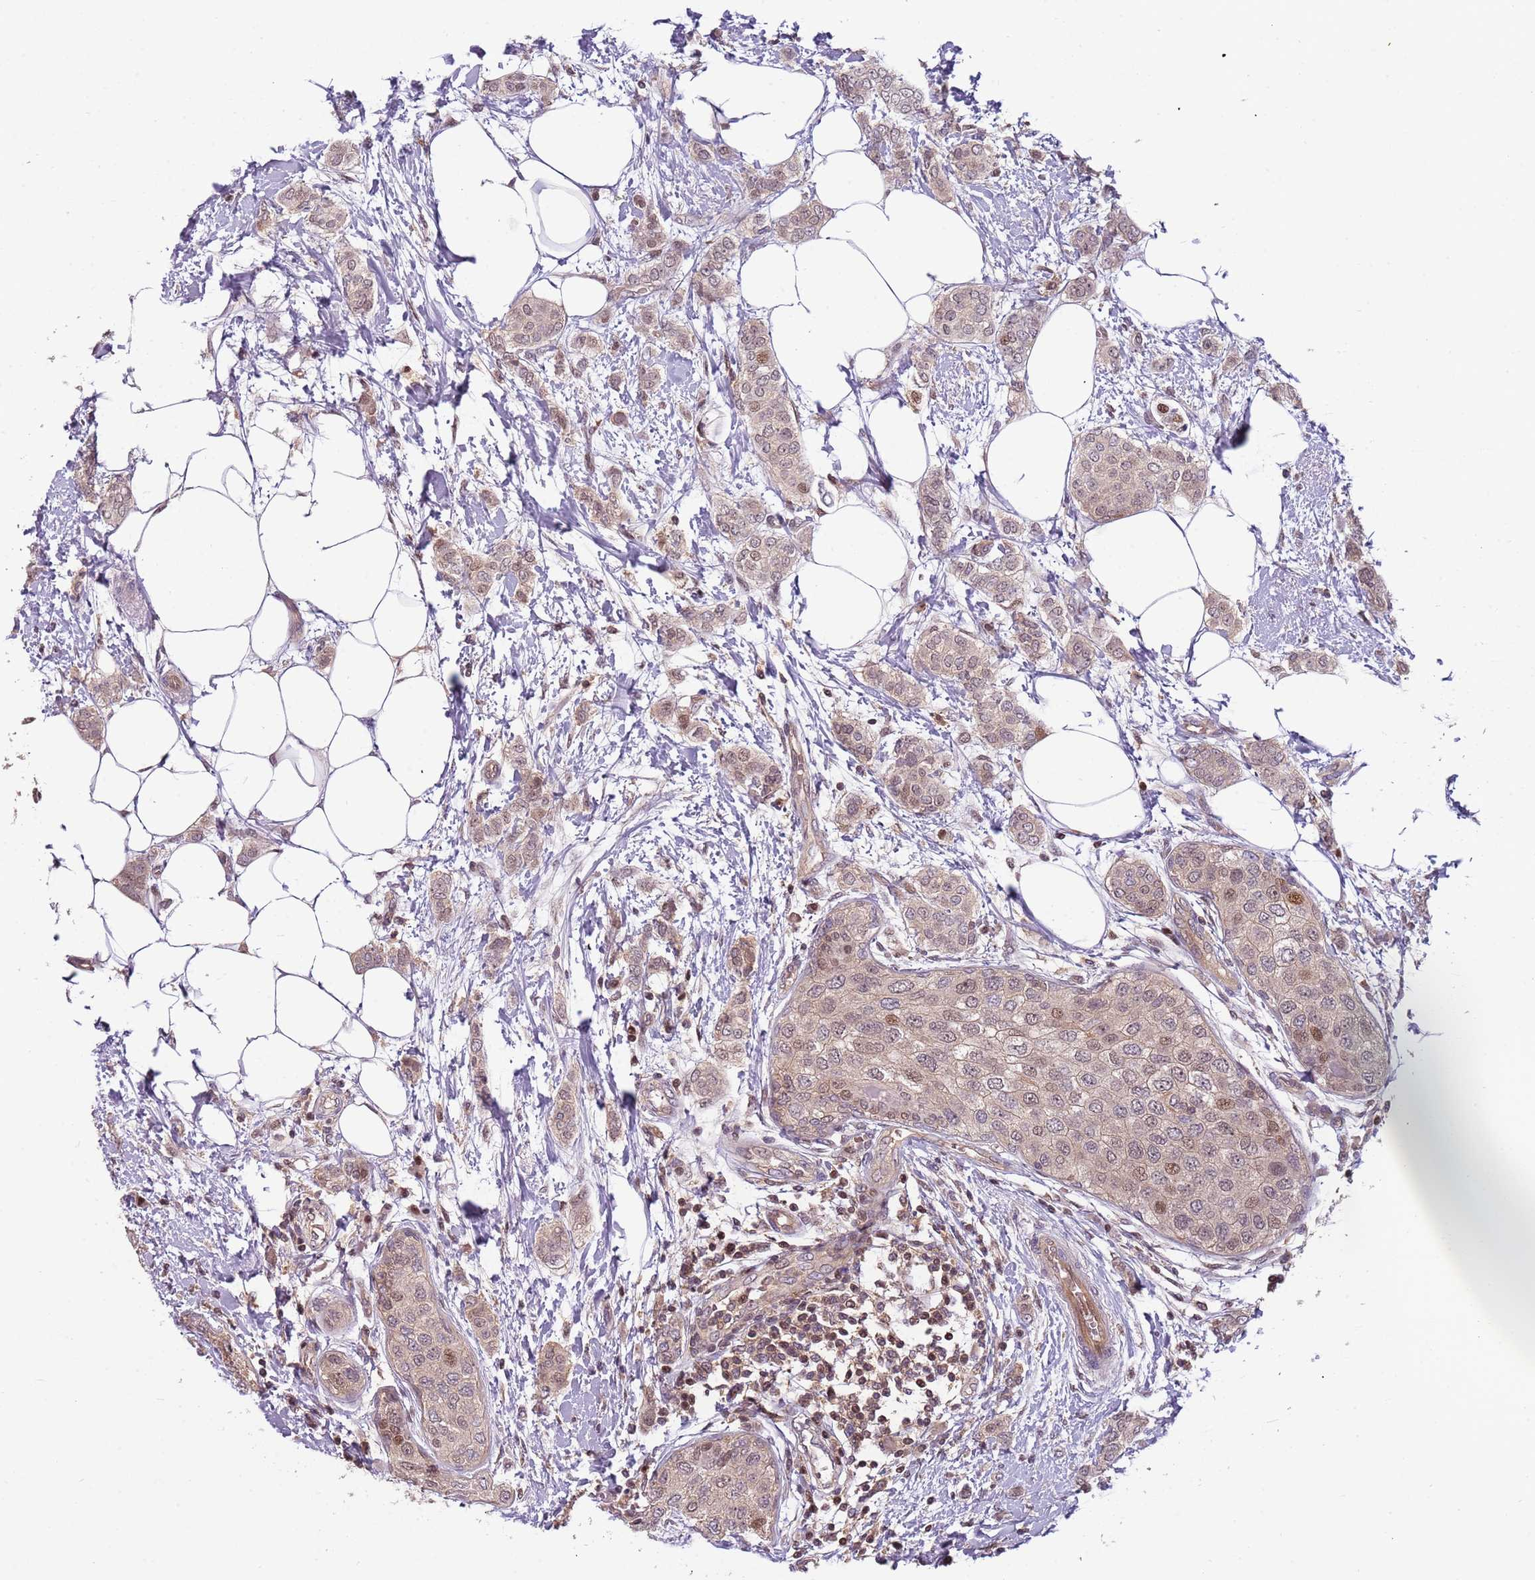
{"staining": {"intensity": "moderate", "quantity": ">75%", "location": "nuclear"}, "tissue": "breast cancer", "cell_type": "Tumor cells", "image_type": "cancer", "snomed": [{"axis": "morphology", "description": "Duct carcinoma"}, {"axis": "topography", "description": "Breast"}], "caption": "Approximately >75% of tumor cells in breast cancer reveal moderate nuclear protein expression as visualized by brown immunohistochemical staining.", "gene": "GSTO2", "patient": {"sex": "female", "age": 72}}